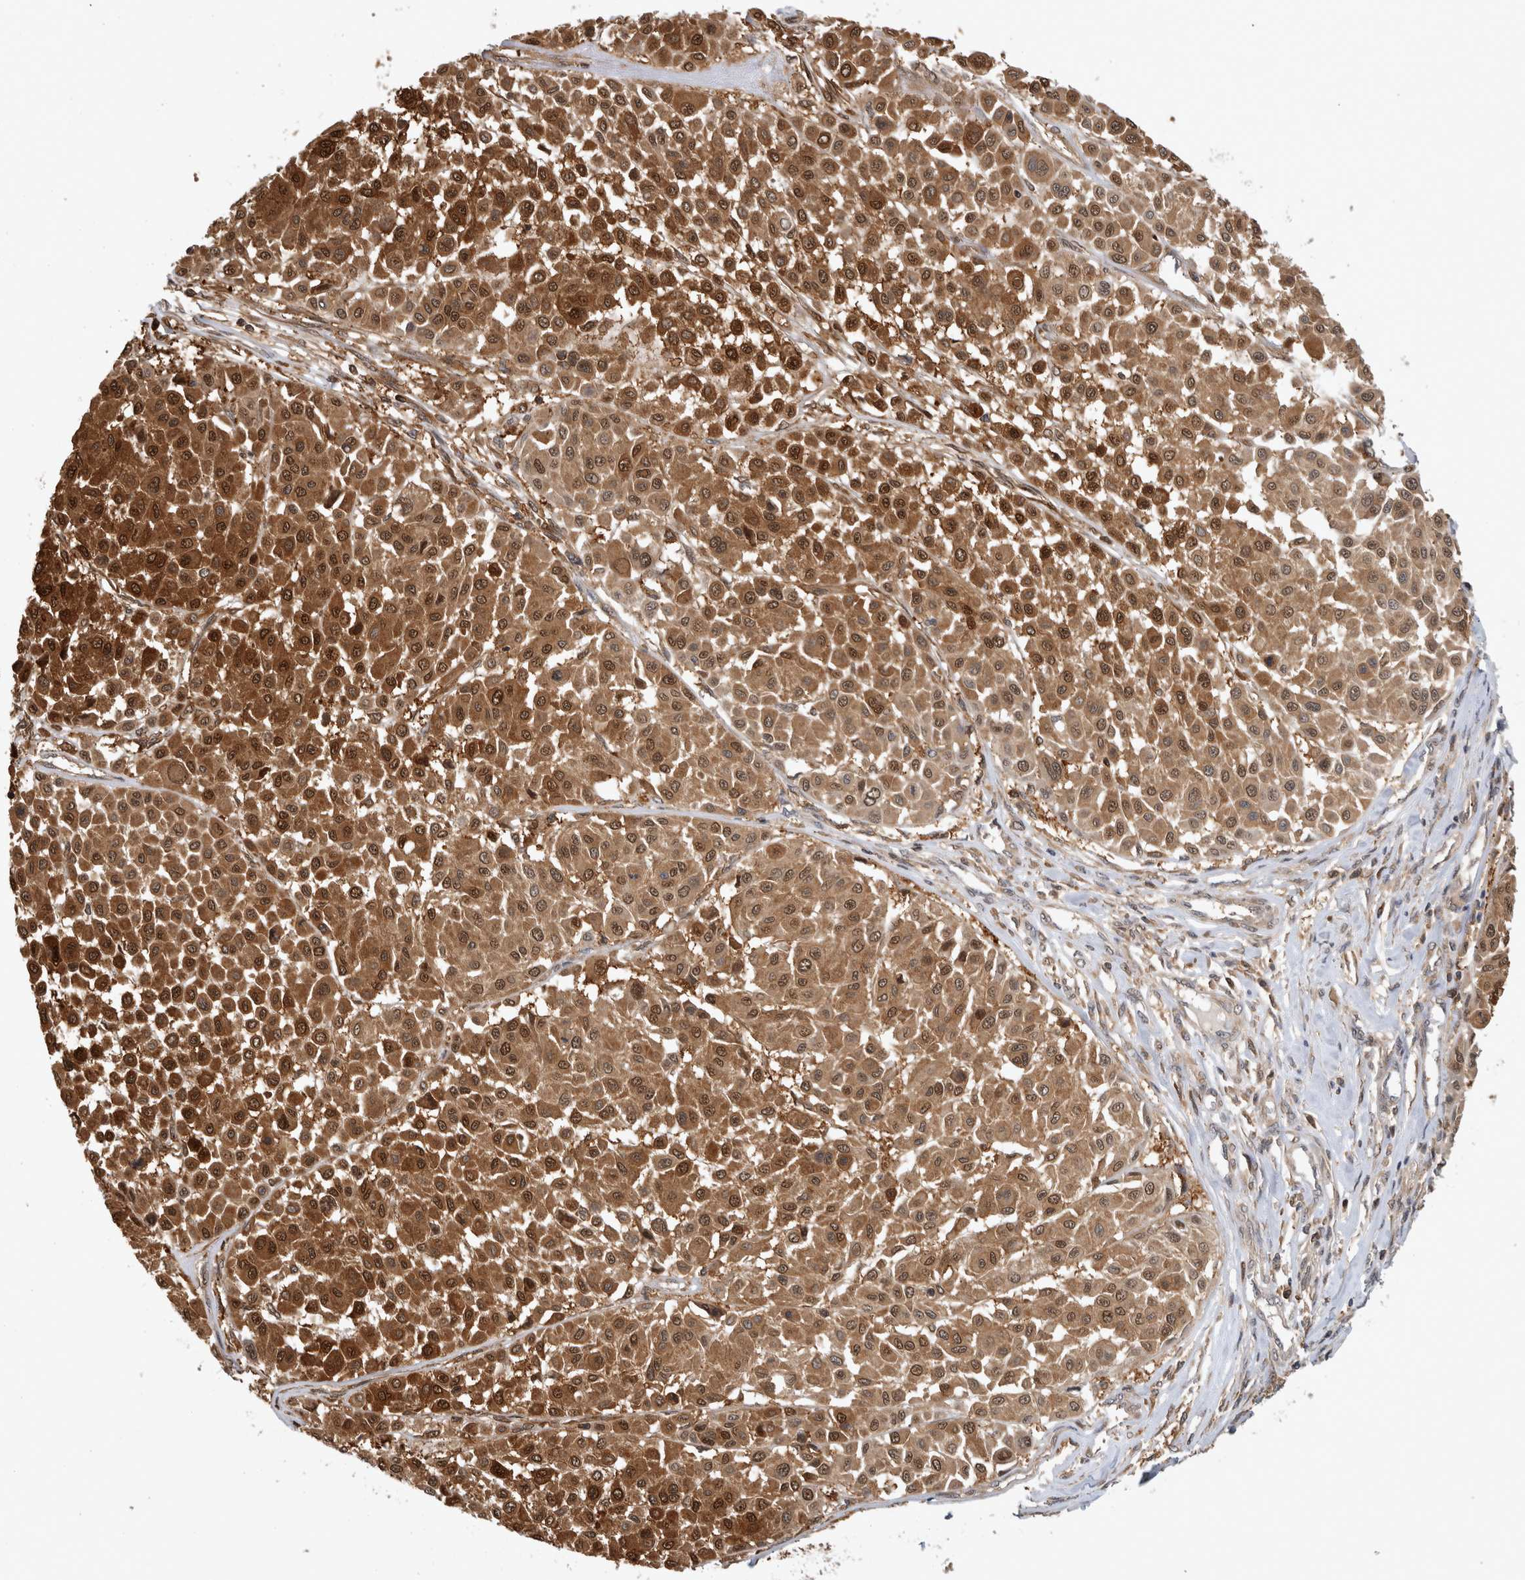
{"staining": {"intensity": "moderate", "quantity": ">75%", "location": "cytoplasmic/membranous,nuclear"}, "tissue": "melanoma", "cell_type": "Tumor cells", "image_type": "cancer", "snomed": [{"axis": "morphology", "description": "Malignant melanoma, Metastatic site"}, {"axis": "topography", "description": "Soft tissue"}], "caption": "Immunohistochemical staining of malignant melanoma (metastatic site) demonstrates medium levels of moderate cytoplasmic/membranous and nuclear protein expression in about >75% of tumor cells. The staining is performed using DAB brown chromogen to label protein expression. The nuclei are counter-stained blue using hematoxylin.", "gene": "ASTN2", "patient": {"sex": "male", "age": 41}}